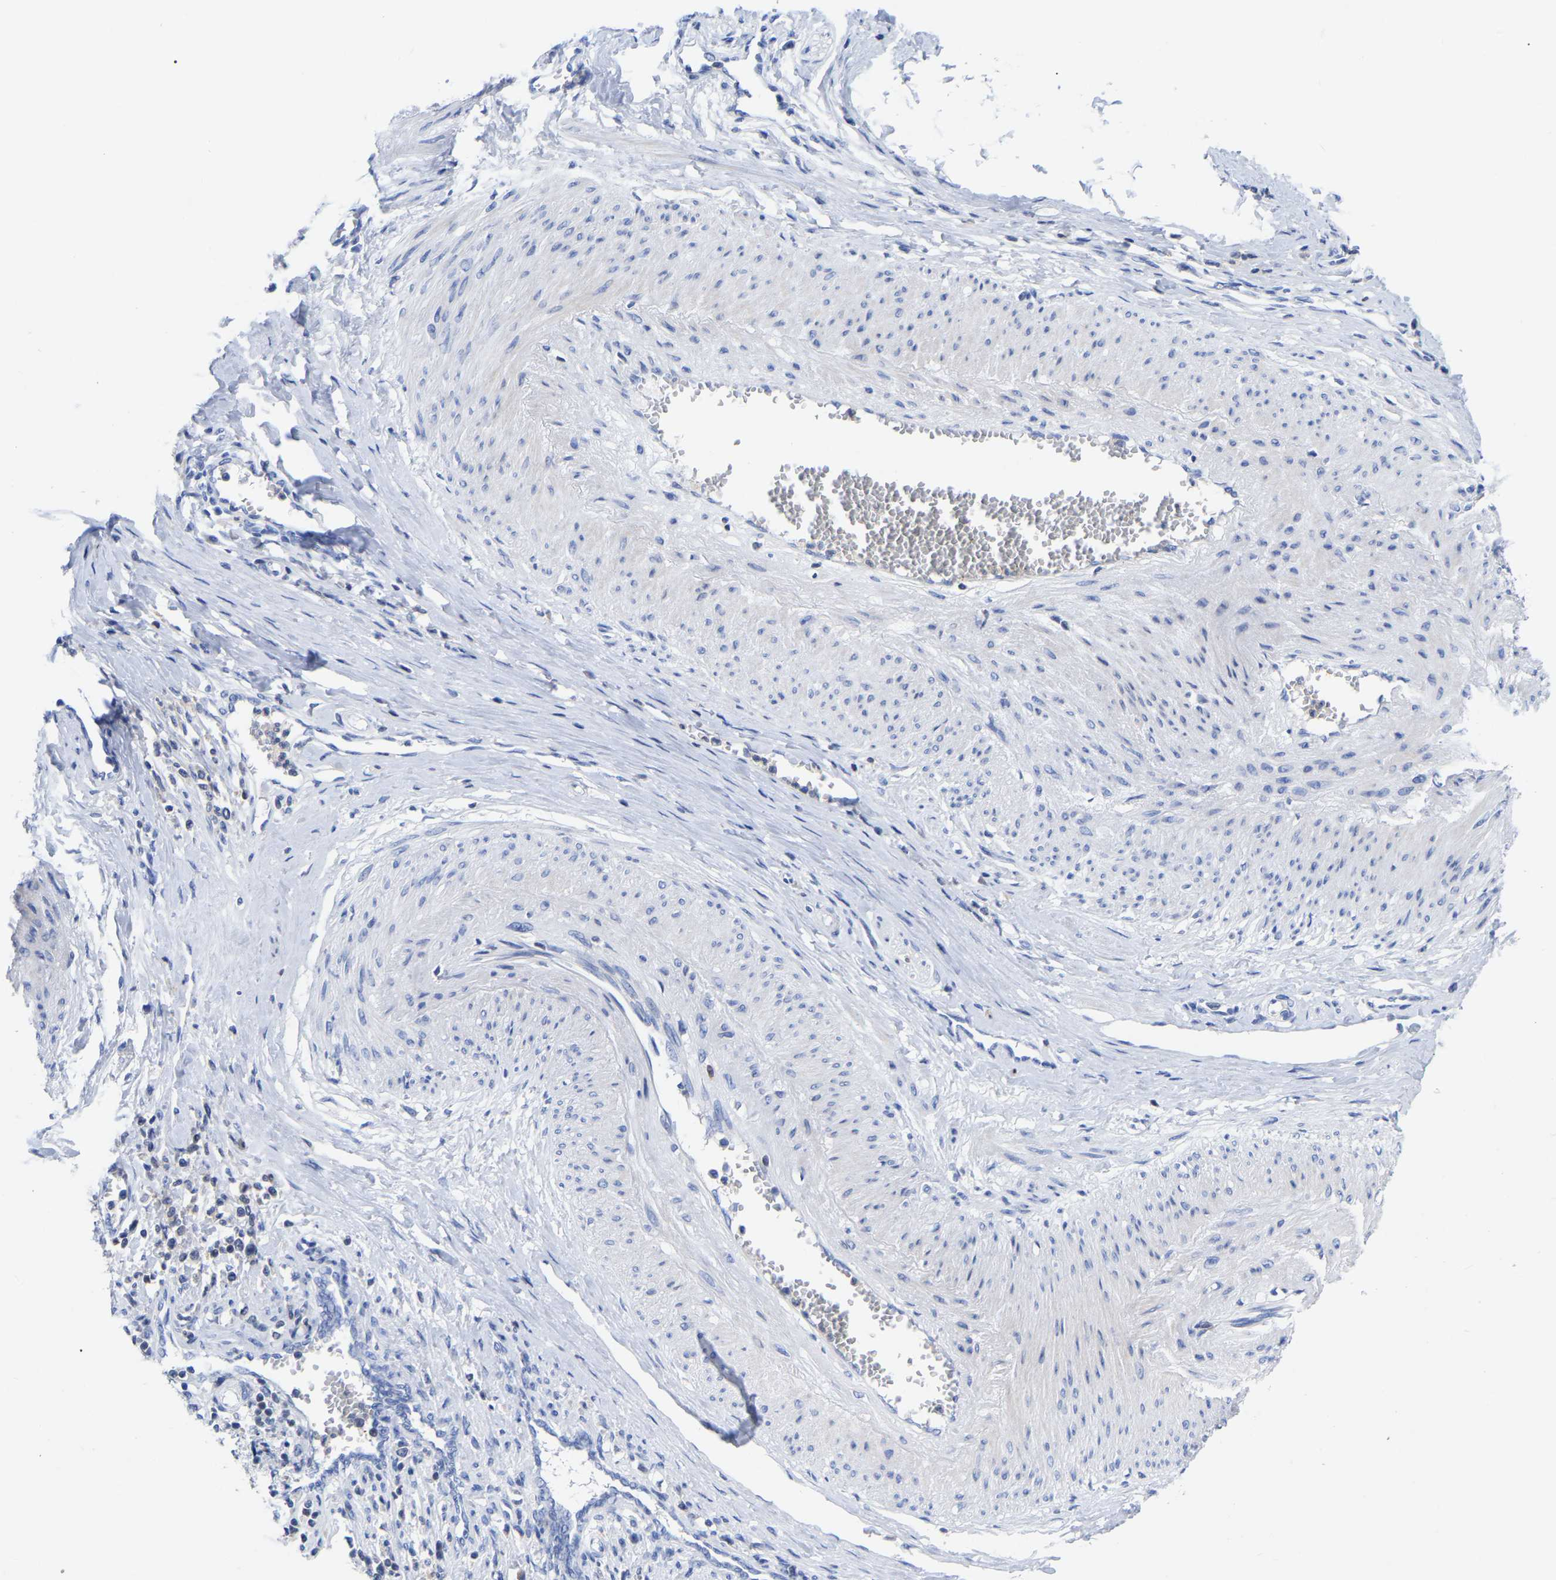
{"staining": {"intensity": "negative", "quantity": "none", "location": "none"}, "tissue": "cervical cancer", "cell_type": "Tumor cells", "image_type": "cancer", "snomed": [{"axis": "morphology", "description": "Squamous cell carcinoma, NOS"}, {"axis": "topography", "description": "Cervix"}], "caption": "High magnification brightfield microscopy of cervical squamous cell carcinoma stained with DAB (3,3'-diaminobenzidine) (brown) and counterstained with hematoxylin (blue): tumor cells show no significant expression. (Stains: DAB IHC with hematoxylin counter stain, Microscopy: brightfield microscopy at high magnification).", "gene": "PTPN7", "patient": {"sex": "female", "age": 35}}